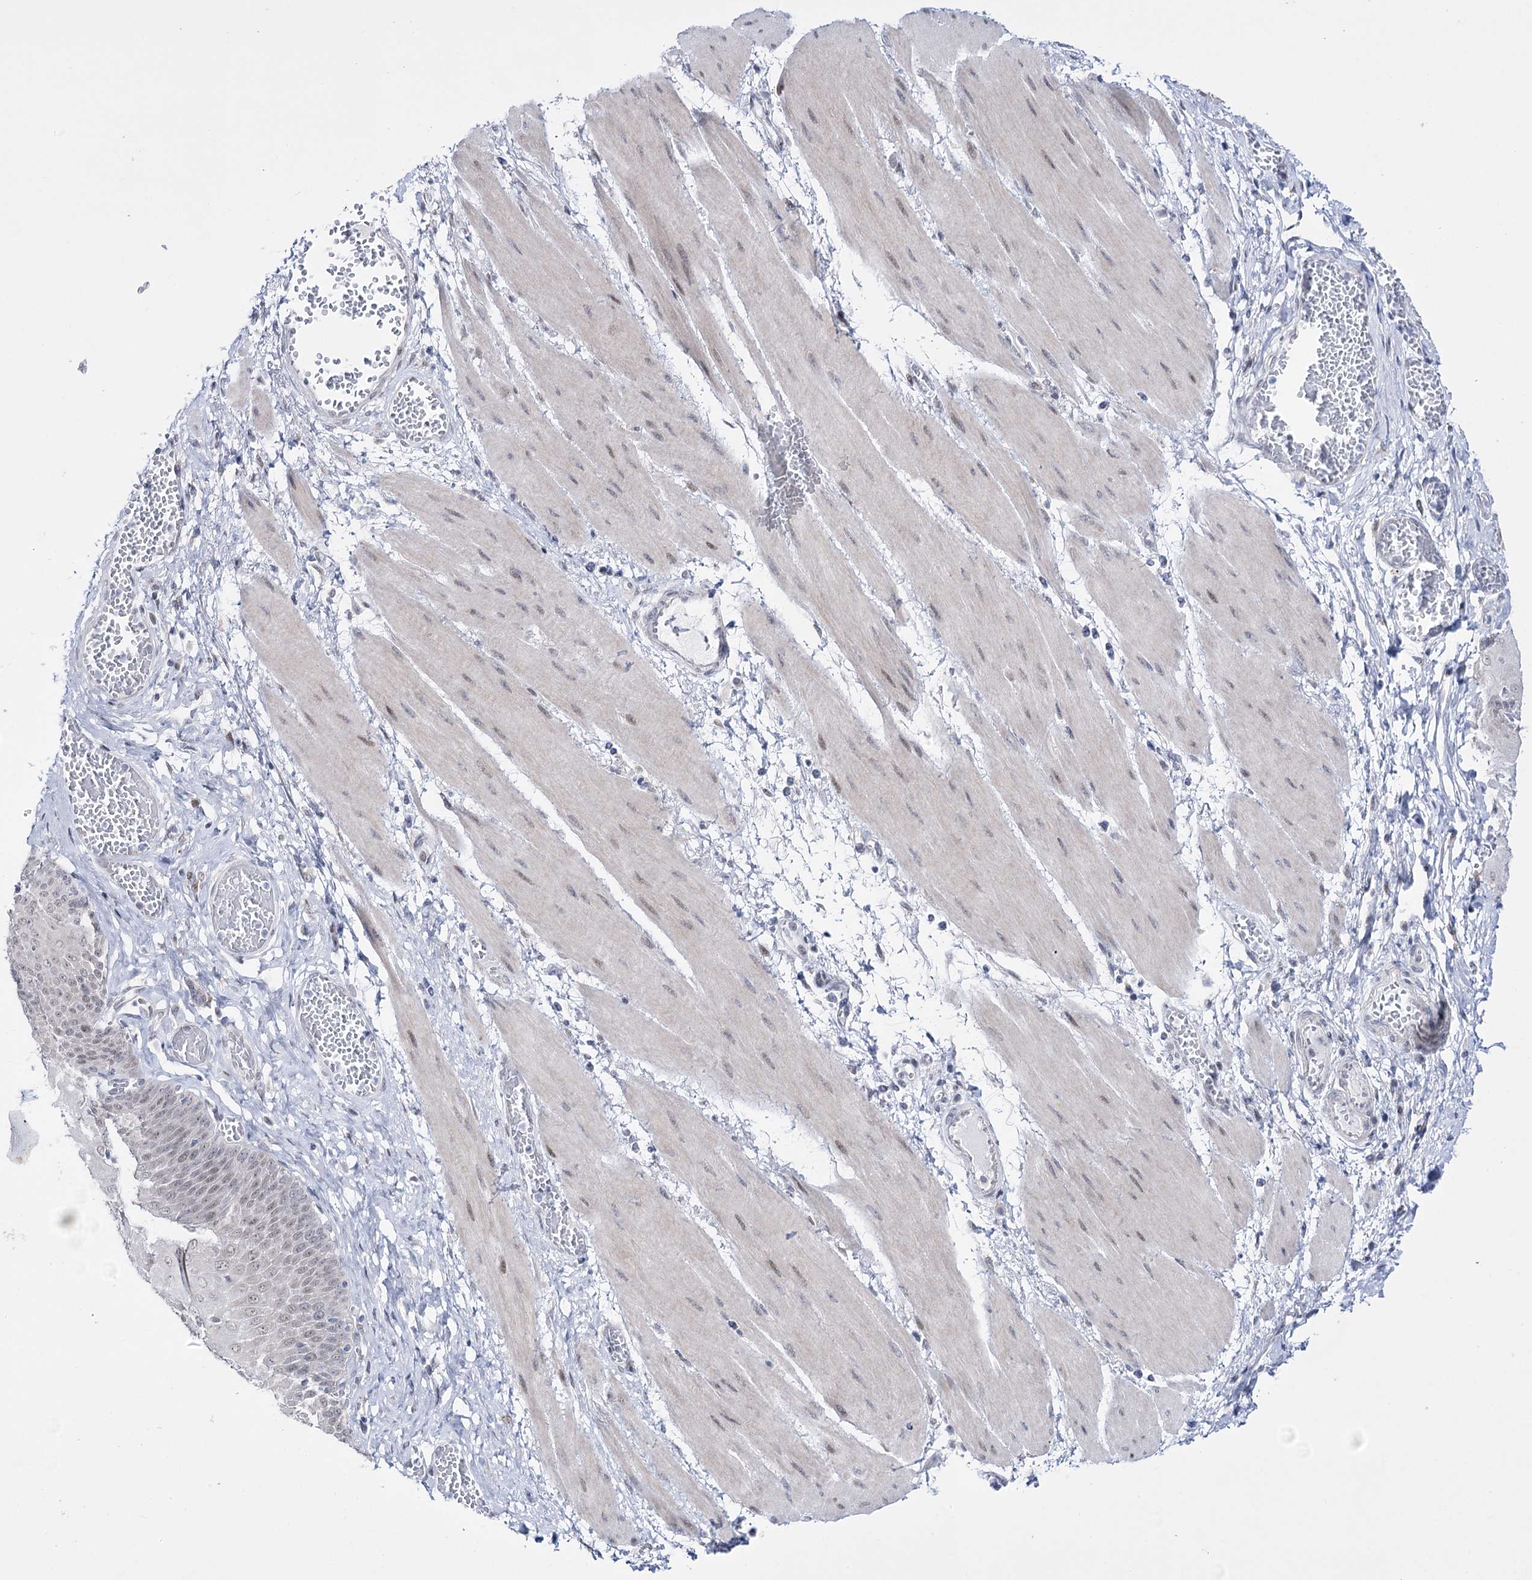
{"staining": {"intensity": "weak", "quantity": "25%-75%", "location": "nuclear"}, "tissue": "esophagus", "cell_type": "Squamous epithelial cells", "image_type": "normal", "snomed": [{"axis": "morphology", "description": "Normal tissue, NOS"}, {"axis": "topography", "description": "Esophagus"}], "caption": "This is an image of IHC staining of benign esophagus, which shows weak staining in the nuclear of squamous epithelial cells.", "gene": "RBM15B", "patient": {"sex": "male", "age": 60}}